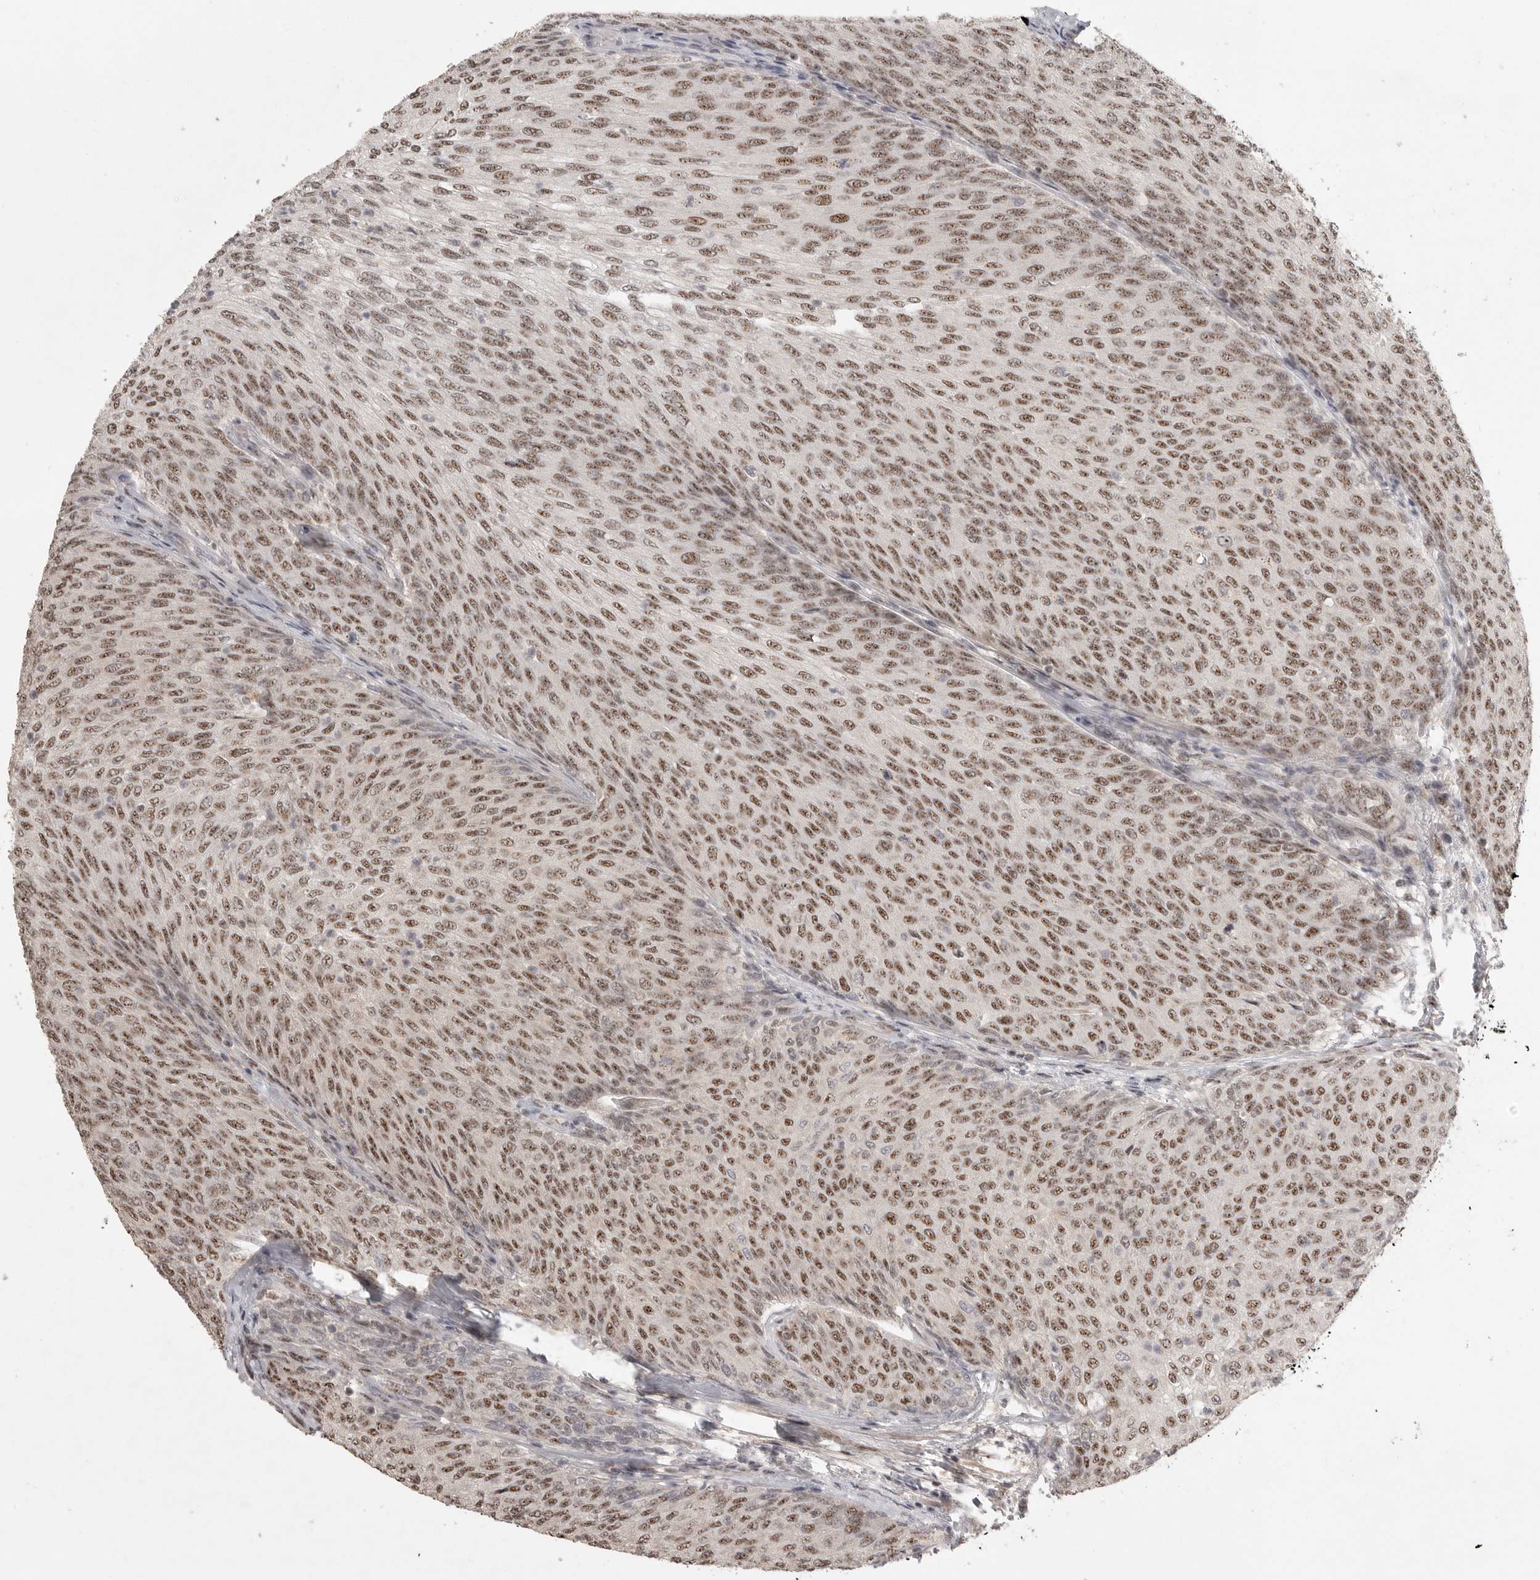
{"staining": {"intensity": "moderate", "quantity": ">75%", "location": "nuclear"}, "tissue": "urothelial cancer", "cell_type": "Tumor cells", "image_type": "cancer", "snomed": [{"axis": "morphology", "description": "Urothelial carcinoma, Low grade"}, {"axis": "topography", "description": "Urinary bladder"}], "caption": "Protein expression analysis of low-grade urothelial carcinoma reveals moderate nuclear staining in approximately >75% of tumor cells.", "gene": "POMP", "patient": {"sex": "female", "age": 79}}